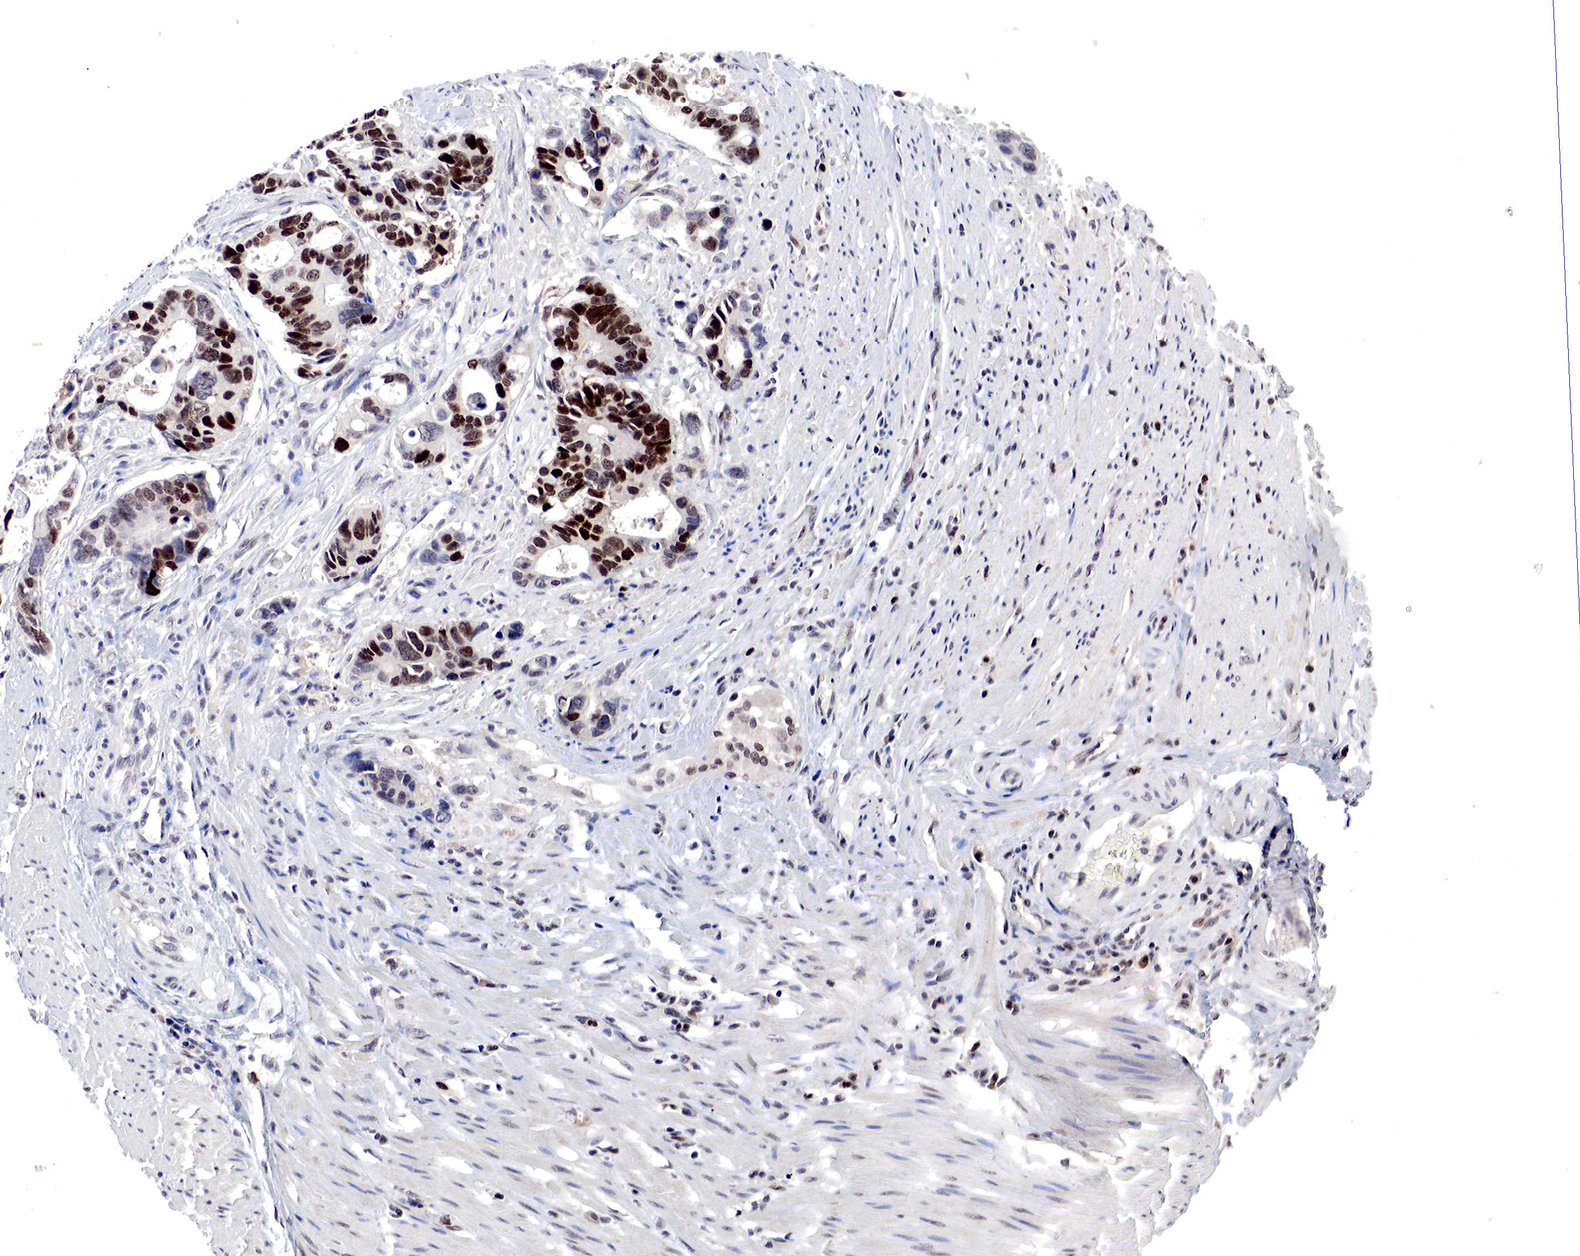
{"staining": {"intensity": "strong", "quantity": ">75%", "location": "nuclear"}, "tissue": "colorectal cancer", "cell_type": "Tumor cells", "image_type": "cancer", "snomed": [{"axis": "morphology", "description": "Adenocarcinoma, NOS"}, {"axis": "topography", "description": "Colon"}], "caption": "Immunohistochemical staining of colorectal adenocarcinoma exhibits high levels of strong nuclear protein staining in approximately >75% of tumor cells.", "gene": "DACH2", "patient": {"sex": "male", "age": 49}}